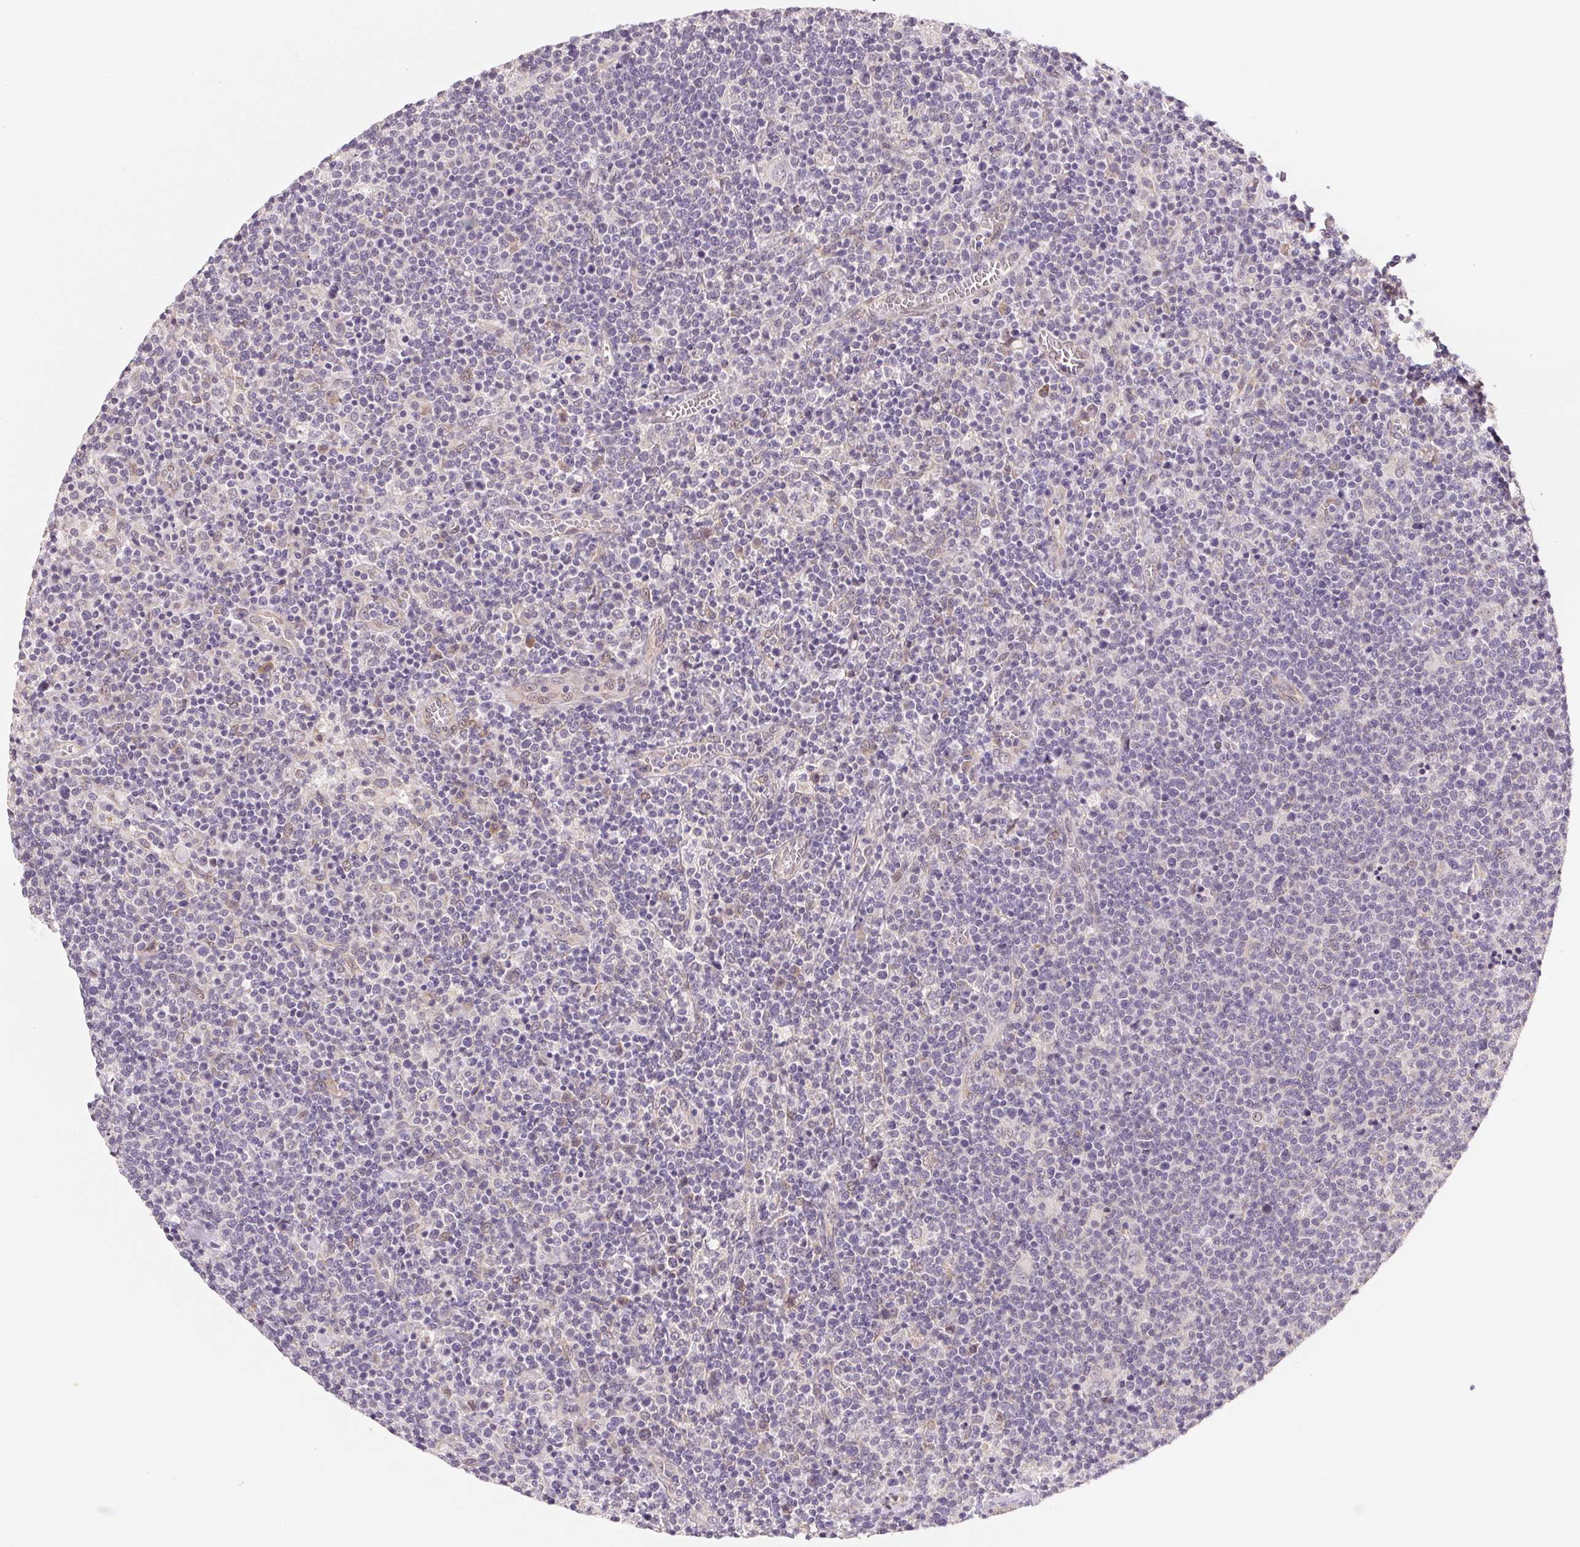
{"staining": {"intensity": "negative", "quantity": "none", "location": "none"}, "tissue": "lymphoma", "cell_type": "Tumor cells", "image_type": "cancer", "snomed": [{"axis": "morphology", "description": "Malignant lymphoma, non-Hodgkin's type, High grade"}, {"axis": "topography", "description": "Lymph node"}], "caption": "DAB (3,3'-diaminobenzidine) immunohistochemical staining of human high-grade malignant lymphoma, non-Hodgkin's type exhibits no significant positivity in tumor cells. (DAB (3,3'-diaminobenzidine) immunohistochemistry (IHC), high magnification).", "gene": "EI24", "patient": {"sex": "male", "age": 61}}